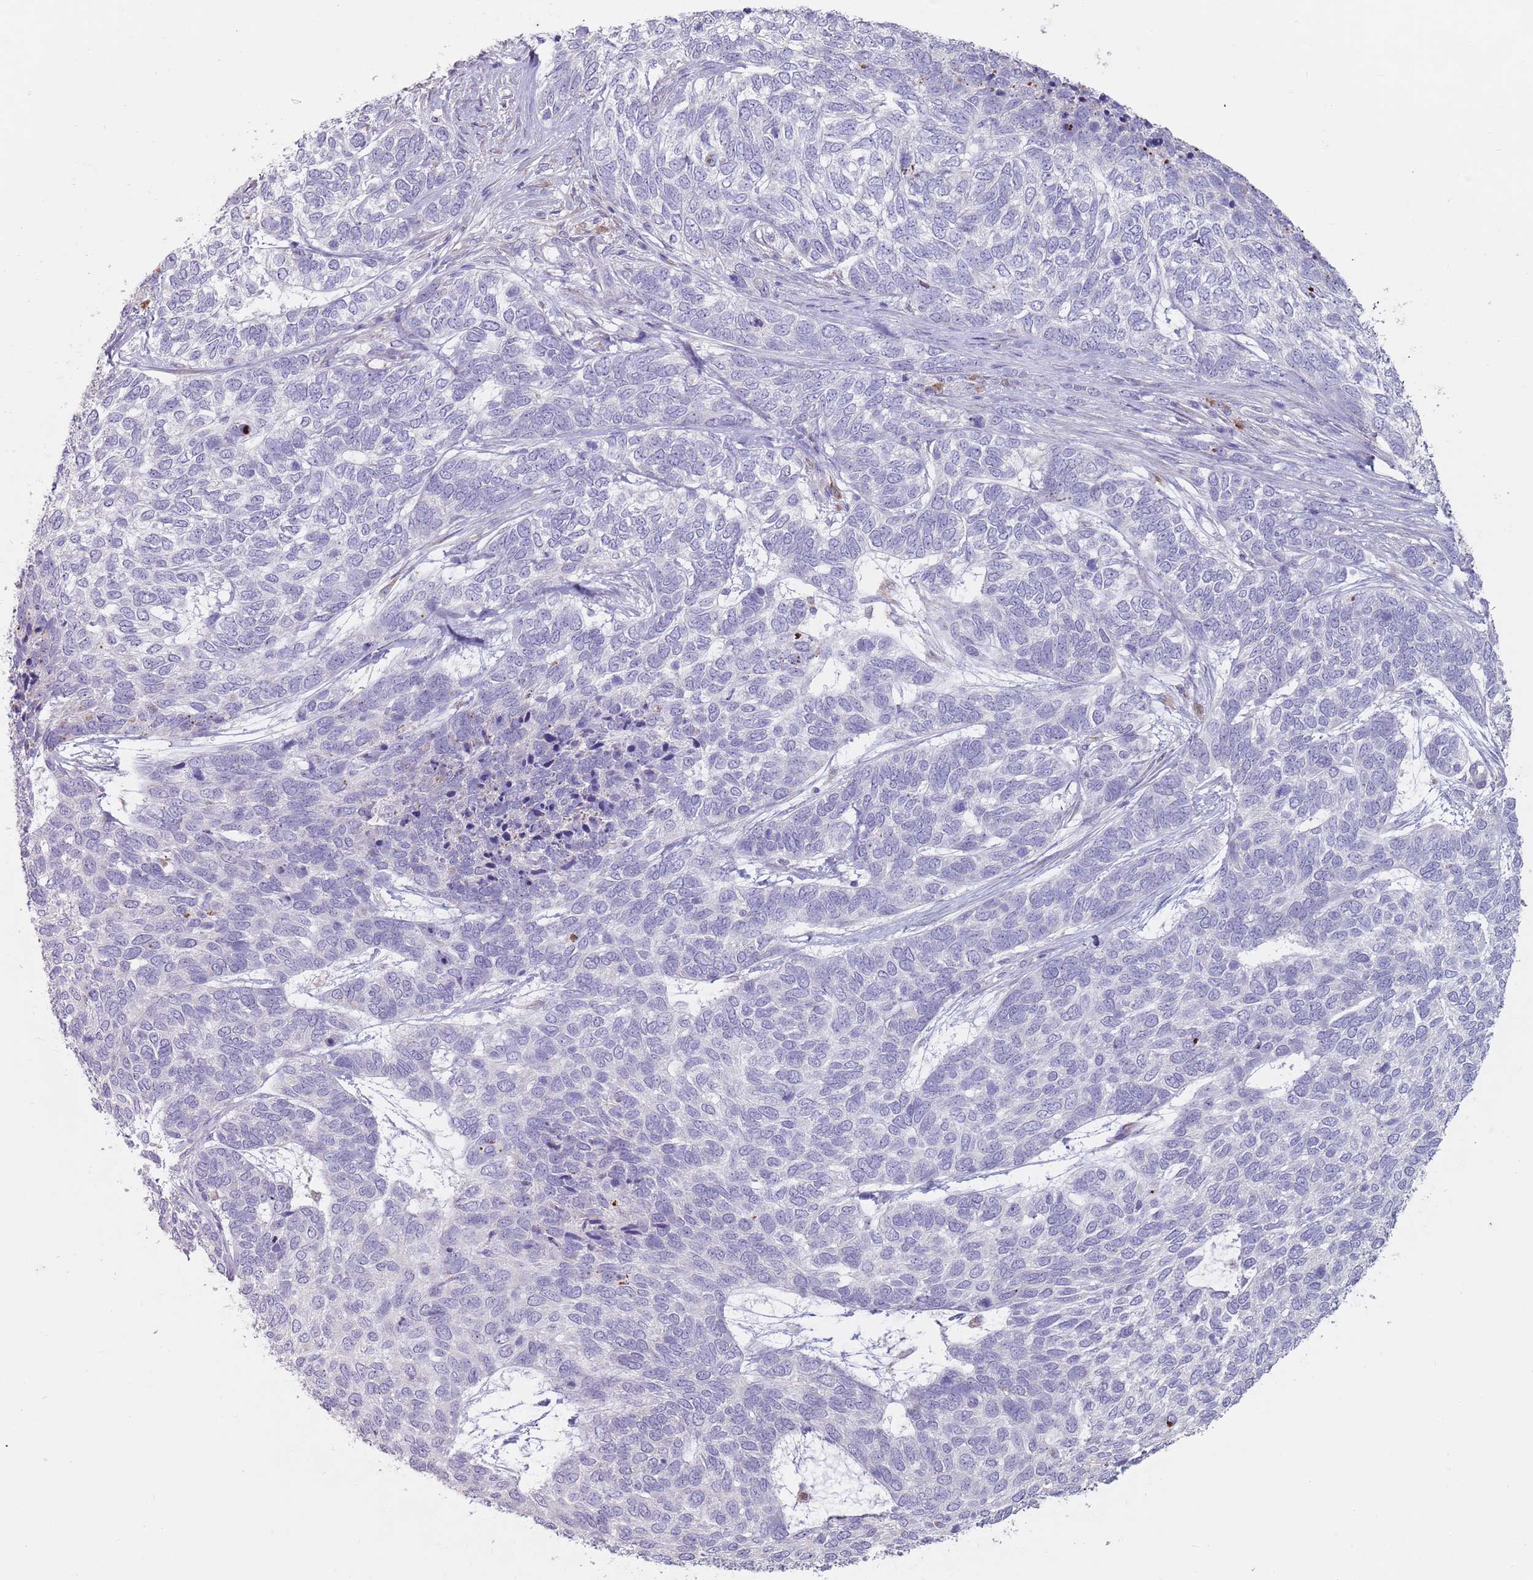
{"staining": {"intensity": "negative", "quantity": "none", "location": "none"}, "tissue": "skin cancer", "cell_type": "Tumor cells", "image_type": "cancer", "snomed": [{"axis": "morphology", "description": "Basal cell carcinoma"}, {"axis": "topography", "description": "Skin"}], "caption": "This photomicrograph is of basal cell carcinoma (skin) stained with IHC to label a protein in brown with the nuclei are counter-stained blue. There is no expression in tumor cells. The staining was performed using DAB to visualize the protein expression in brown, while the nuclei were stained in blue with hematoxylin (Magnification: 20x).", "gene": "DXO", "patient": {"sex": "female", "age": 65}}